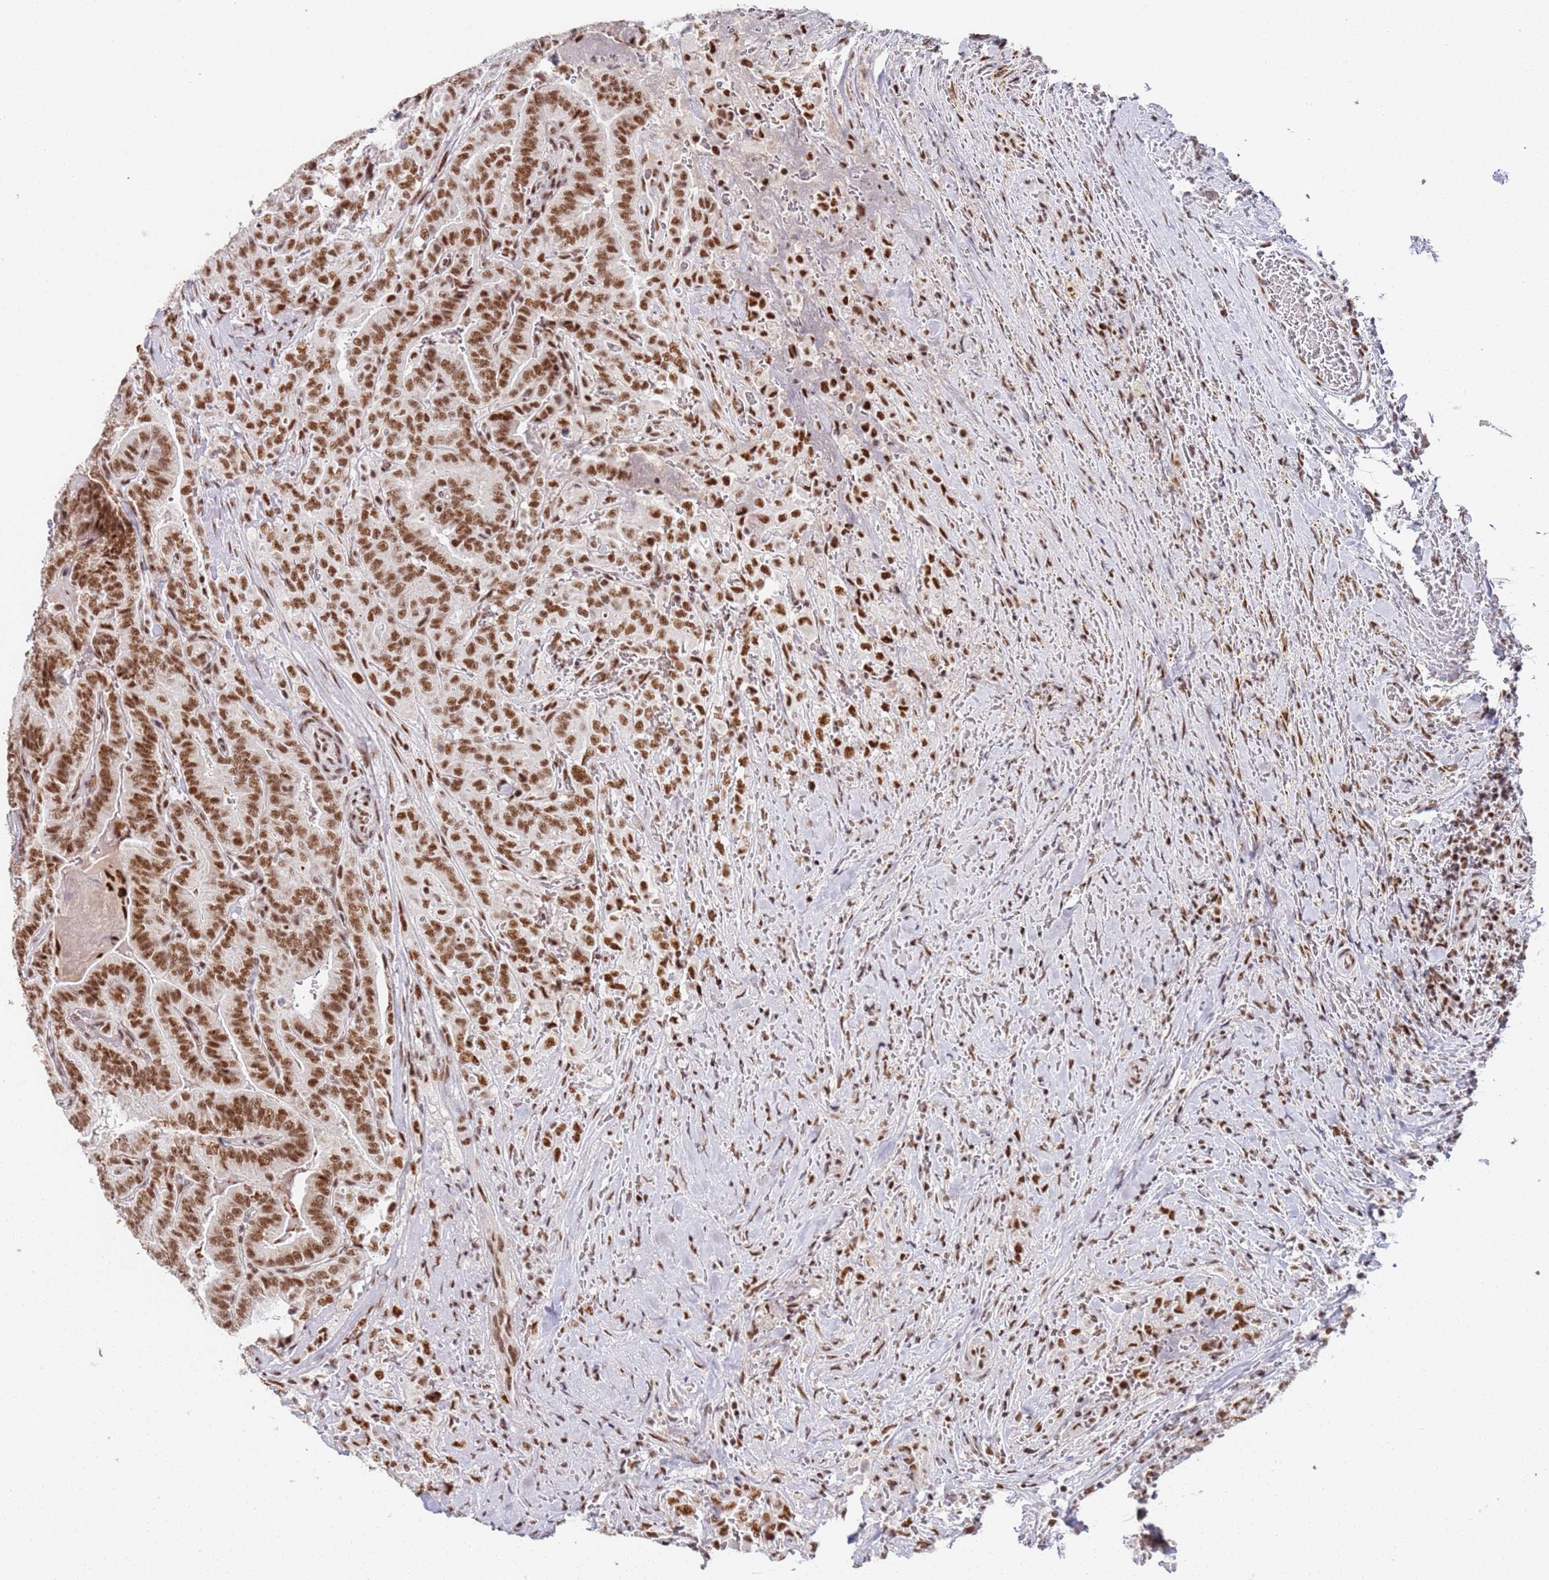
{"staining": {"intensity": "strong", "quantity": ">75%", "location": "nuclear"}, "tissue": "thyroid cancer", "cell_type": "Tumor cells", "image_type": "cancer", "snomed": [{"axis": "morphology", "description": "Papillary adenocarcinoma, NOS"}, {"axis": "topography", "description": "Thyroid gland"}], "caption": "Immunohistochemistry (DAB (3,3'-diaminobenzidine)) staining of human thyroid papillary adenocarcinoma exhibits strong nuclear protein expression in about >75% of tumor cells. (brown staining indicates protein expression, while blue staining denotes nuclei).", "gene": "AKAP8L", "patient": {"sex": "male", "age": 61}}